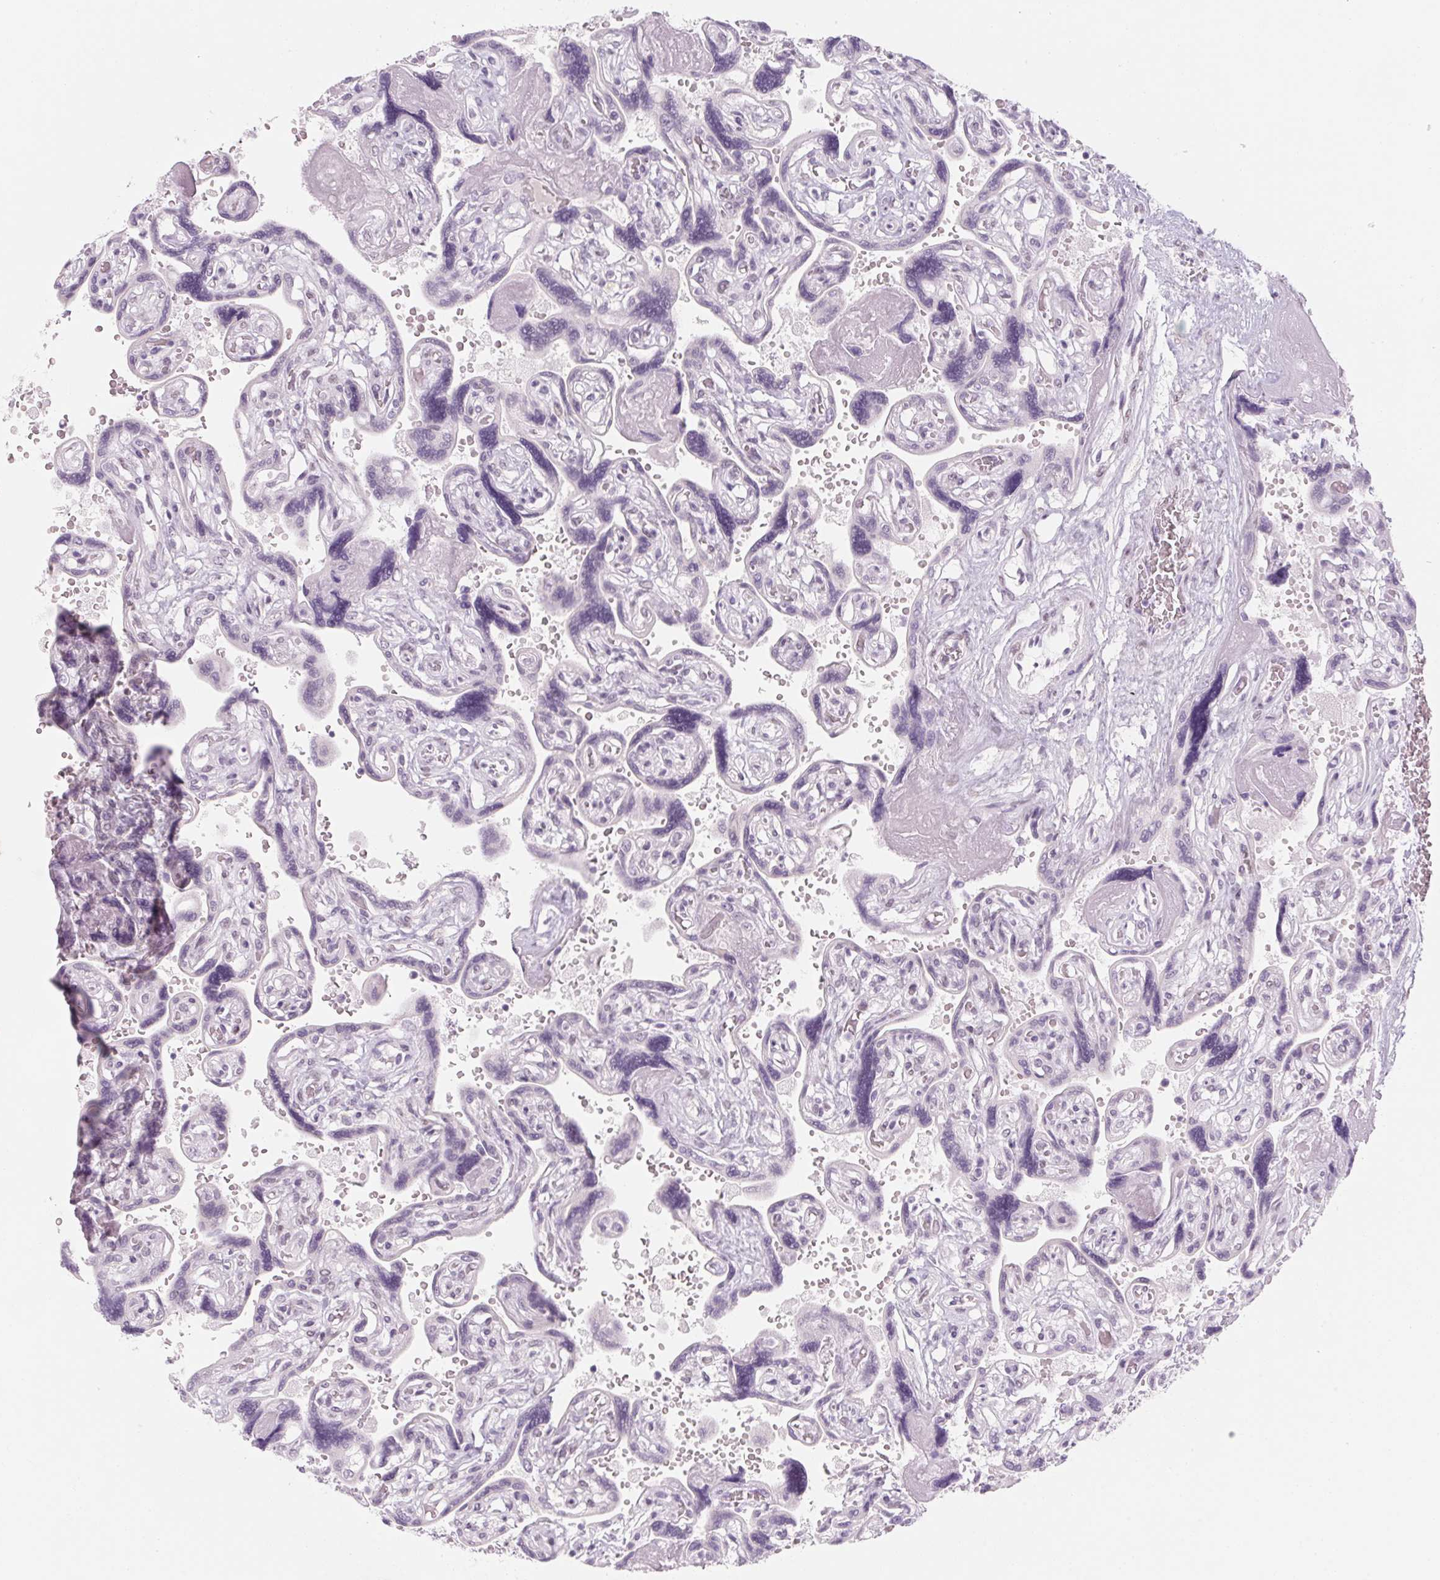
{"staining": {"intensity": "negative", "quantity": "none", "location": "none"}, "tissue": "placenta", "cell_type": "Decidual cells", "image_type": "normal", "snomed": [{"axis": "morphology", "description": "Normal tissue, NOS"}, {"axis": "topography", "description": "Placenta"}], "caption": "An immunohistochemistry photomicrograph of normal placenta is shown. There is no staining in decidual cells of placenta.", "gene": "KCNQ2", "patient": {"sex": "female", "age": 32}}